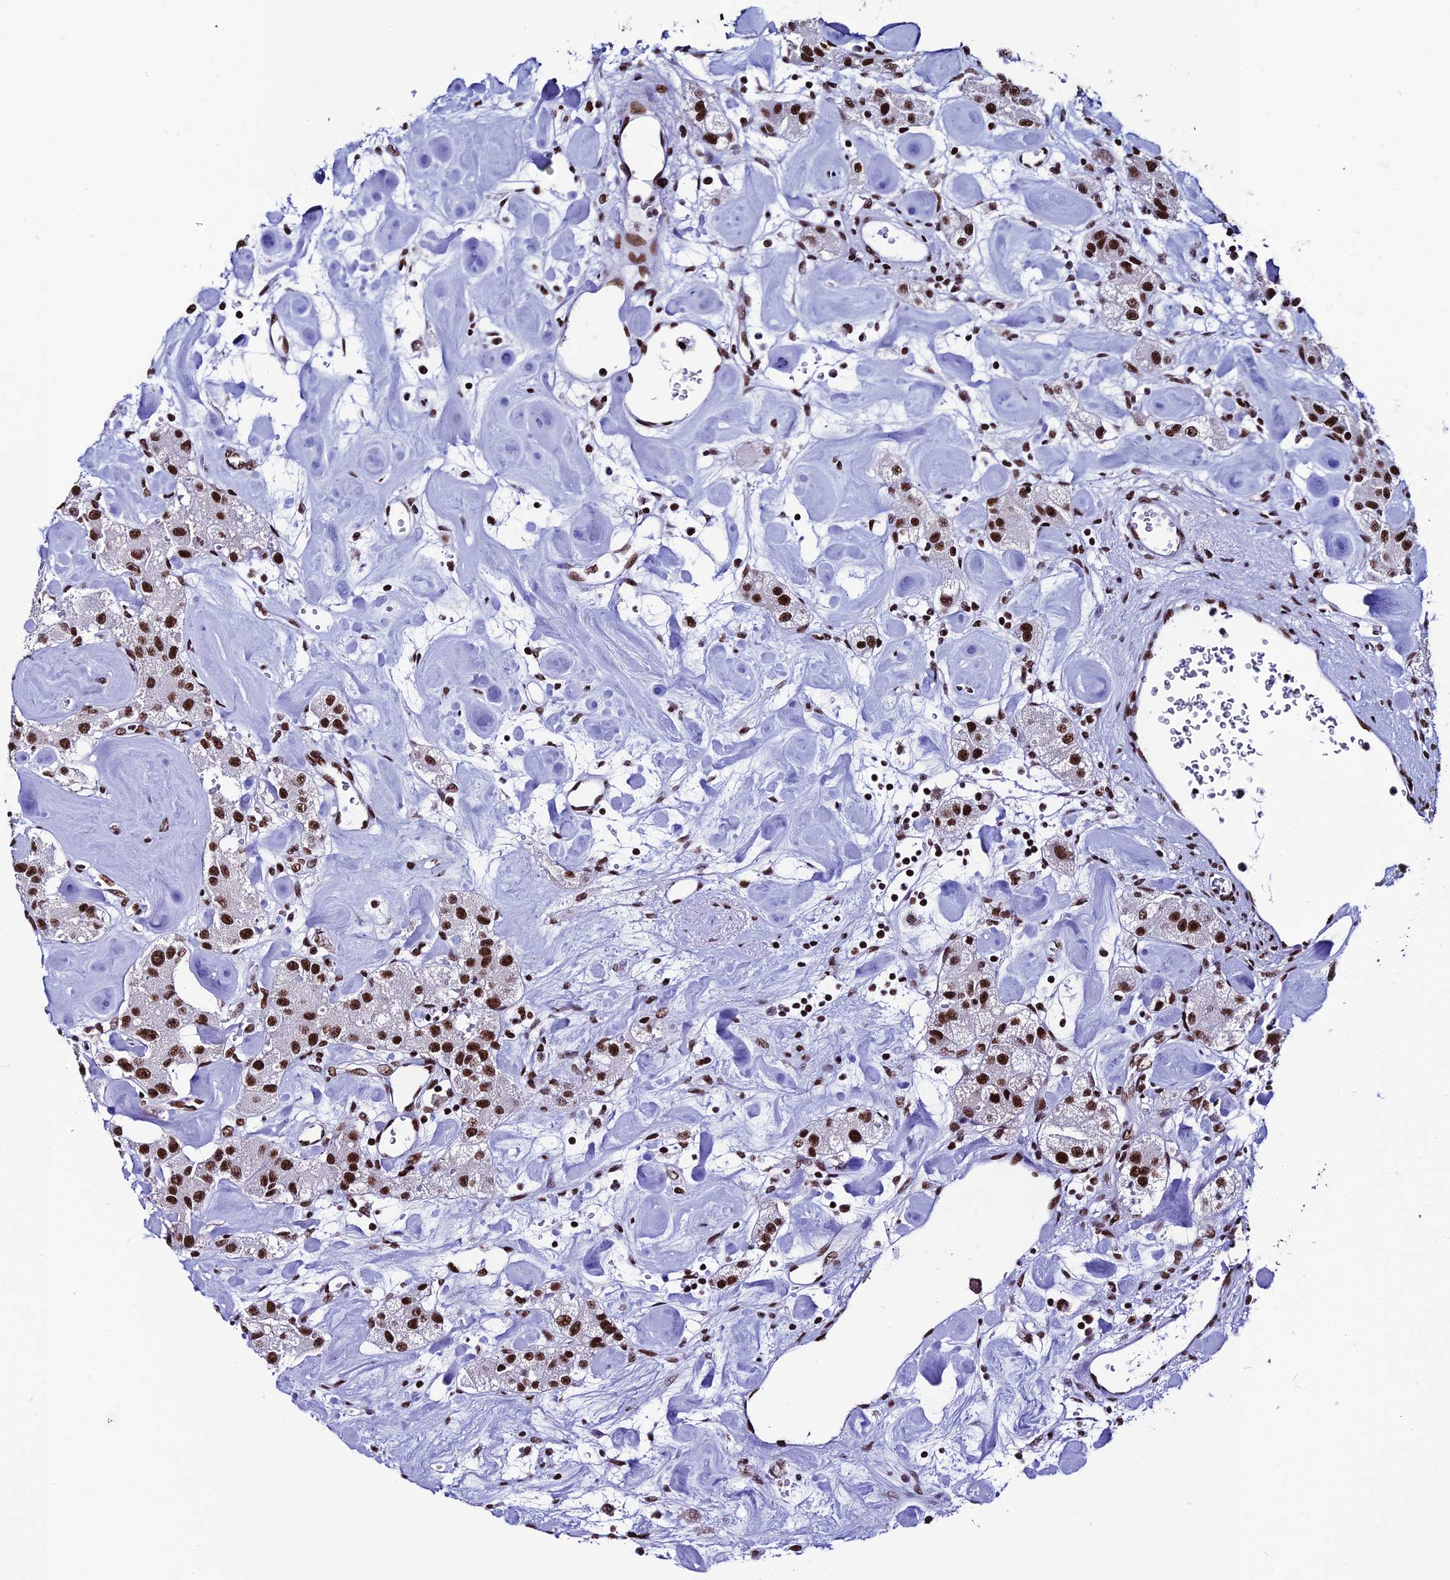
{"staining": {"intensity": "strong", "quantity": ">75%", "location": "nuclear"}, "tissue": "carcinoid", "cell_type": "Tumor cells", "image_type": "cancer", "snomed": [{"axis": "morphology", "description": "Carcinoid, malignant, NOS"}, {"axis": "topography", "description": "Pancreas"}], "caption": "A brown stain highlights strong nuclear staining of a protein in human carcinoid tumor cells.", "gene": "HNRNPH1", "patient": {"sex": "male", "age": 41}}